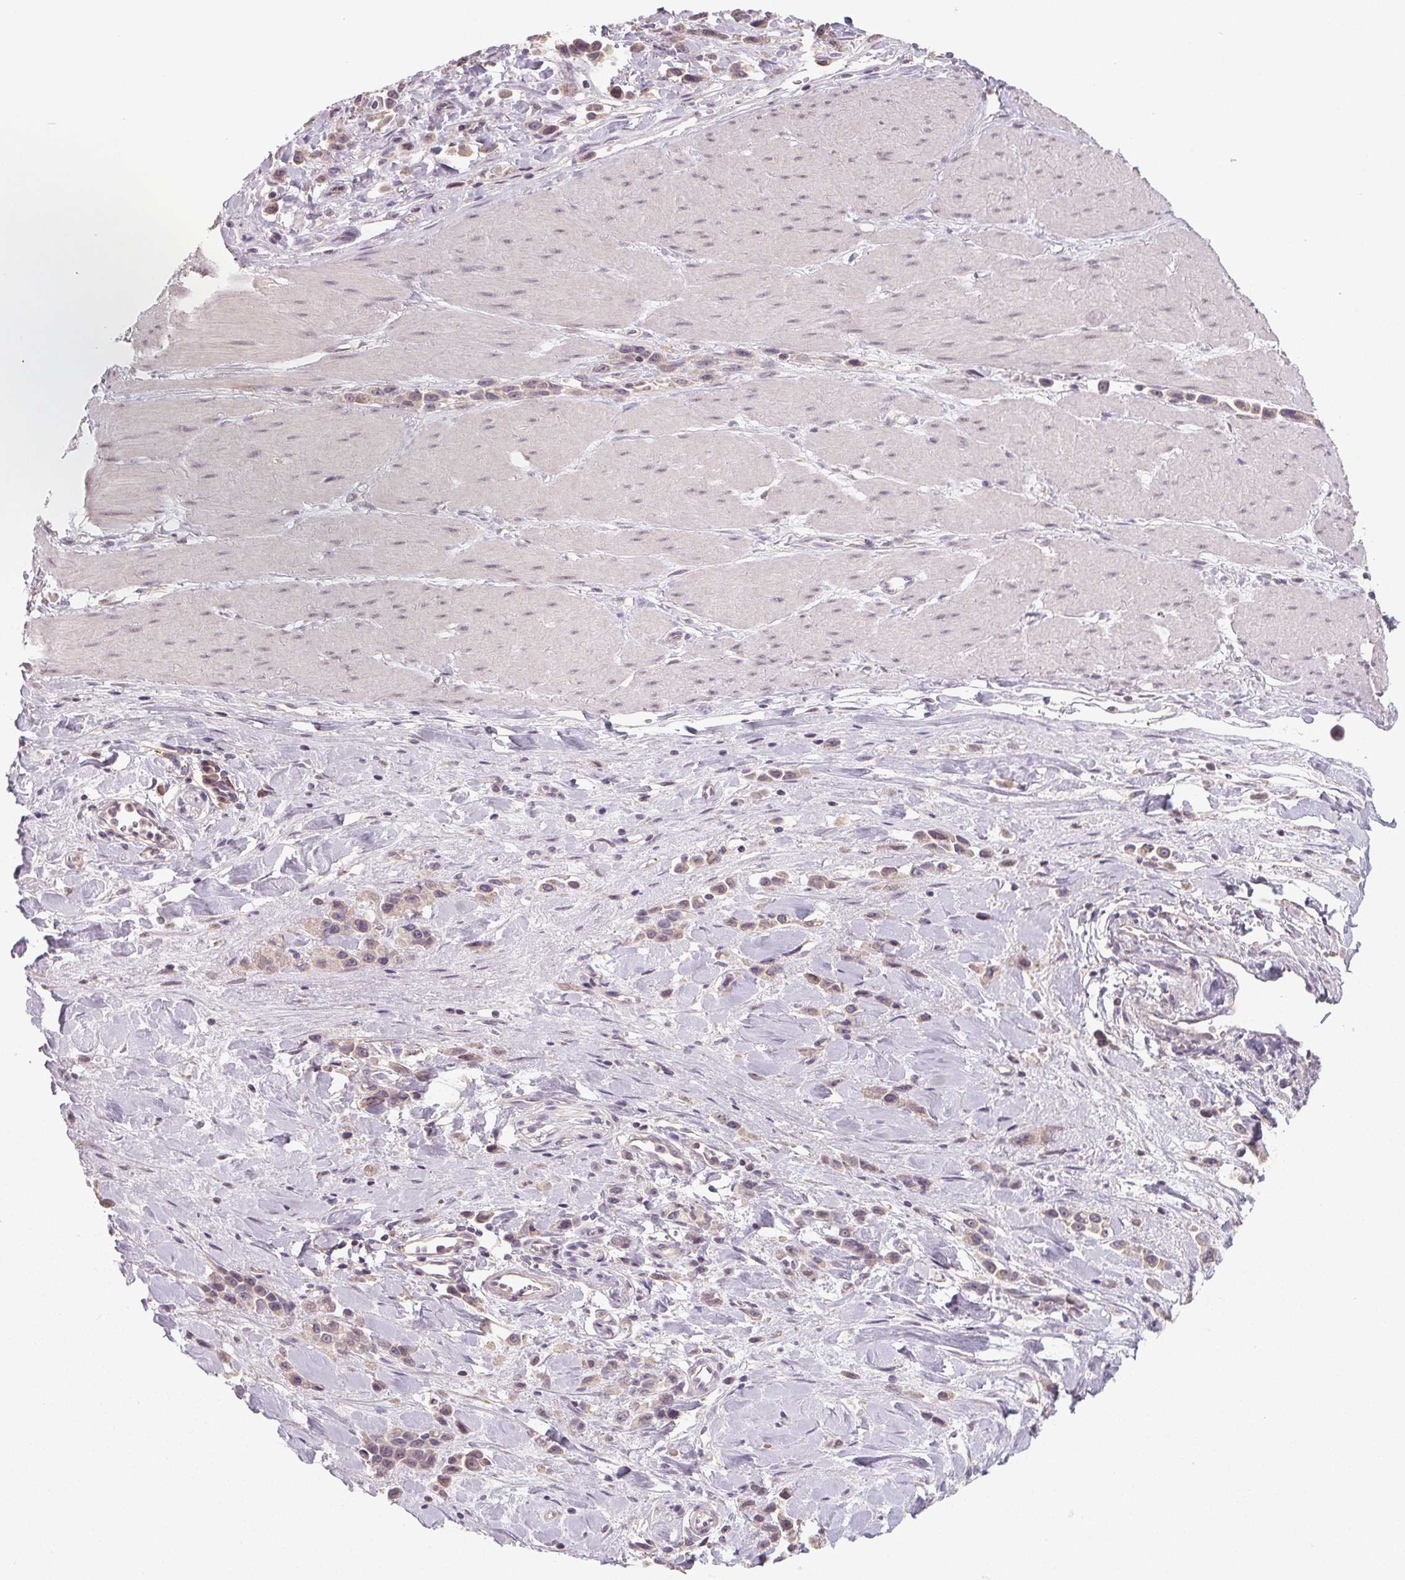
{"staining": {"intensity": "weak", "quantity": "<25%", "location": "cytoplasmic/membranous"}, "tissue": "stomach cancer", "cell_type": "Tumor cells", "image_type": "cancer", "snomed": [{"axis": "morphology", "description": "Adenocarcinoma, NOS"}, {"axis": "topography", "description": "Stomach"}], "caption": "High power microscopy micrograph of an immunohistochemistry (IHC) photomicrograph of adenocarcinoma (stomach), revealing no significant positivity in tumor cells. The staining was performed using DAB (3,3'-diaminobenzidine) to visualize the protein expression in brown, while the nuclei were stained in blue with hematoxylin (Magnification: 20x).", "gene": "SLC26A2", "patient": {"sex": "male", "age": 47}}